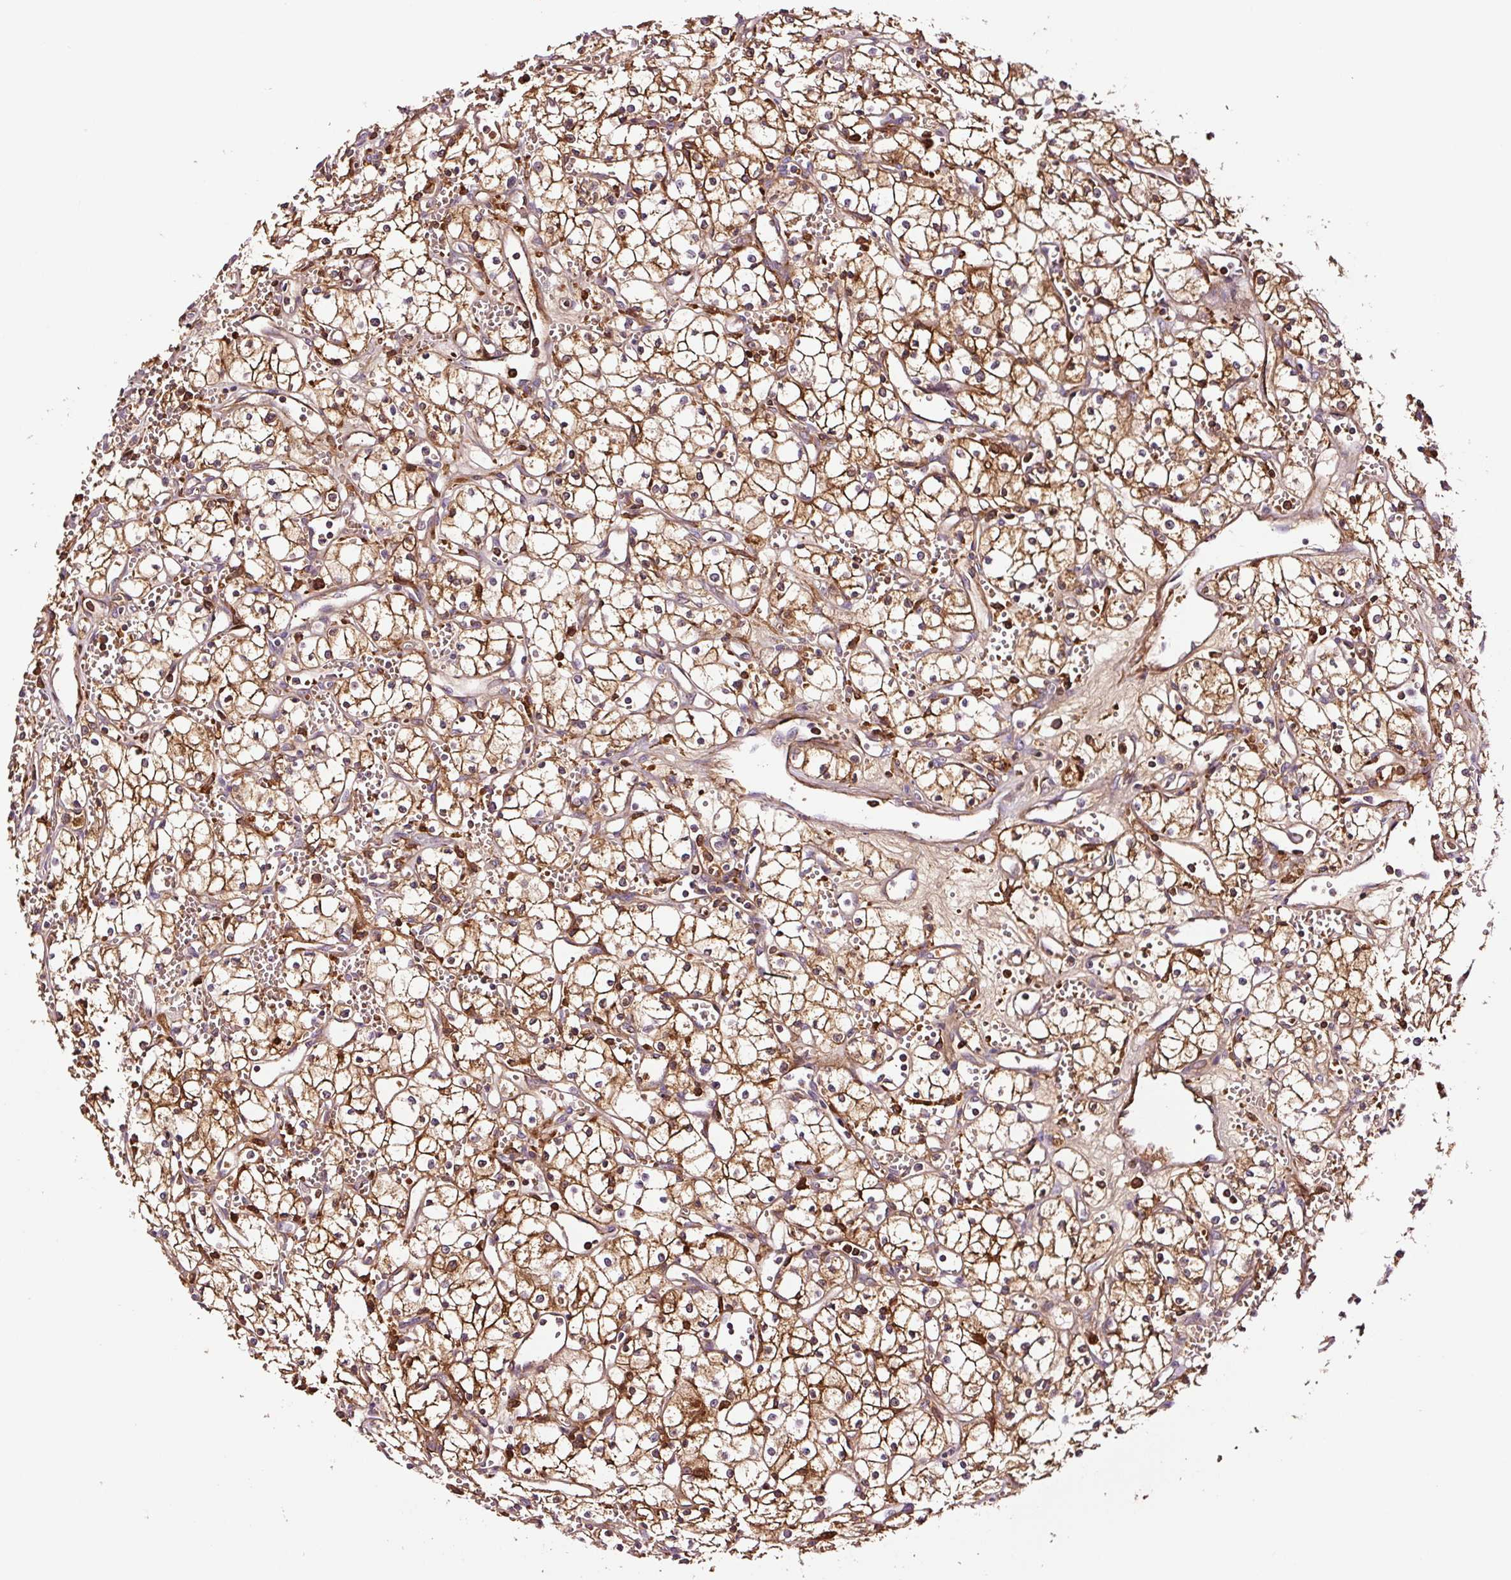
{"staining": {"intensity": "moderate", "quantity": ">75%", "location": "cytoplasmic/membranous"}, "tissue": "renal cancer", "cell_type": "Tumor cells", "image_type": "cancer", "snomed": [{"axis": "morphology", "description": "Adenocarcinoma, NOS"}, {"axis": "topography", "description": "Kidney"}], "caption": "Protein staining demonstrates moderate cytoplasmic/membranous staining in approximately >75% of tumor cells in renal cancer.", "gene": "PGLYRP2", "patient": {"sex": "male", "age": 59}}